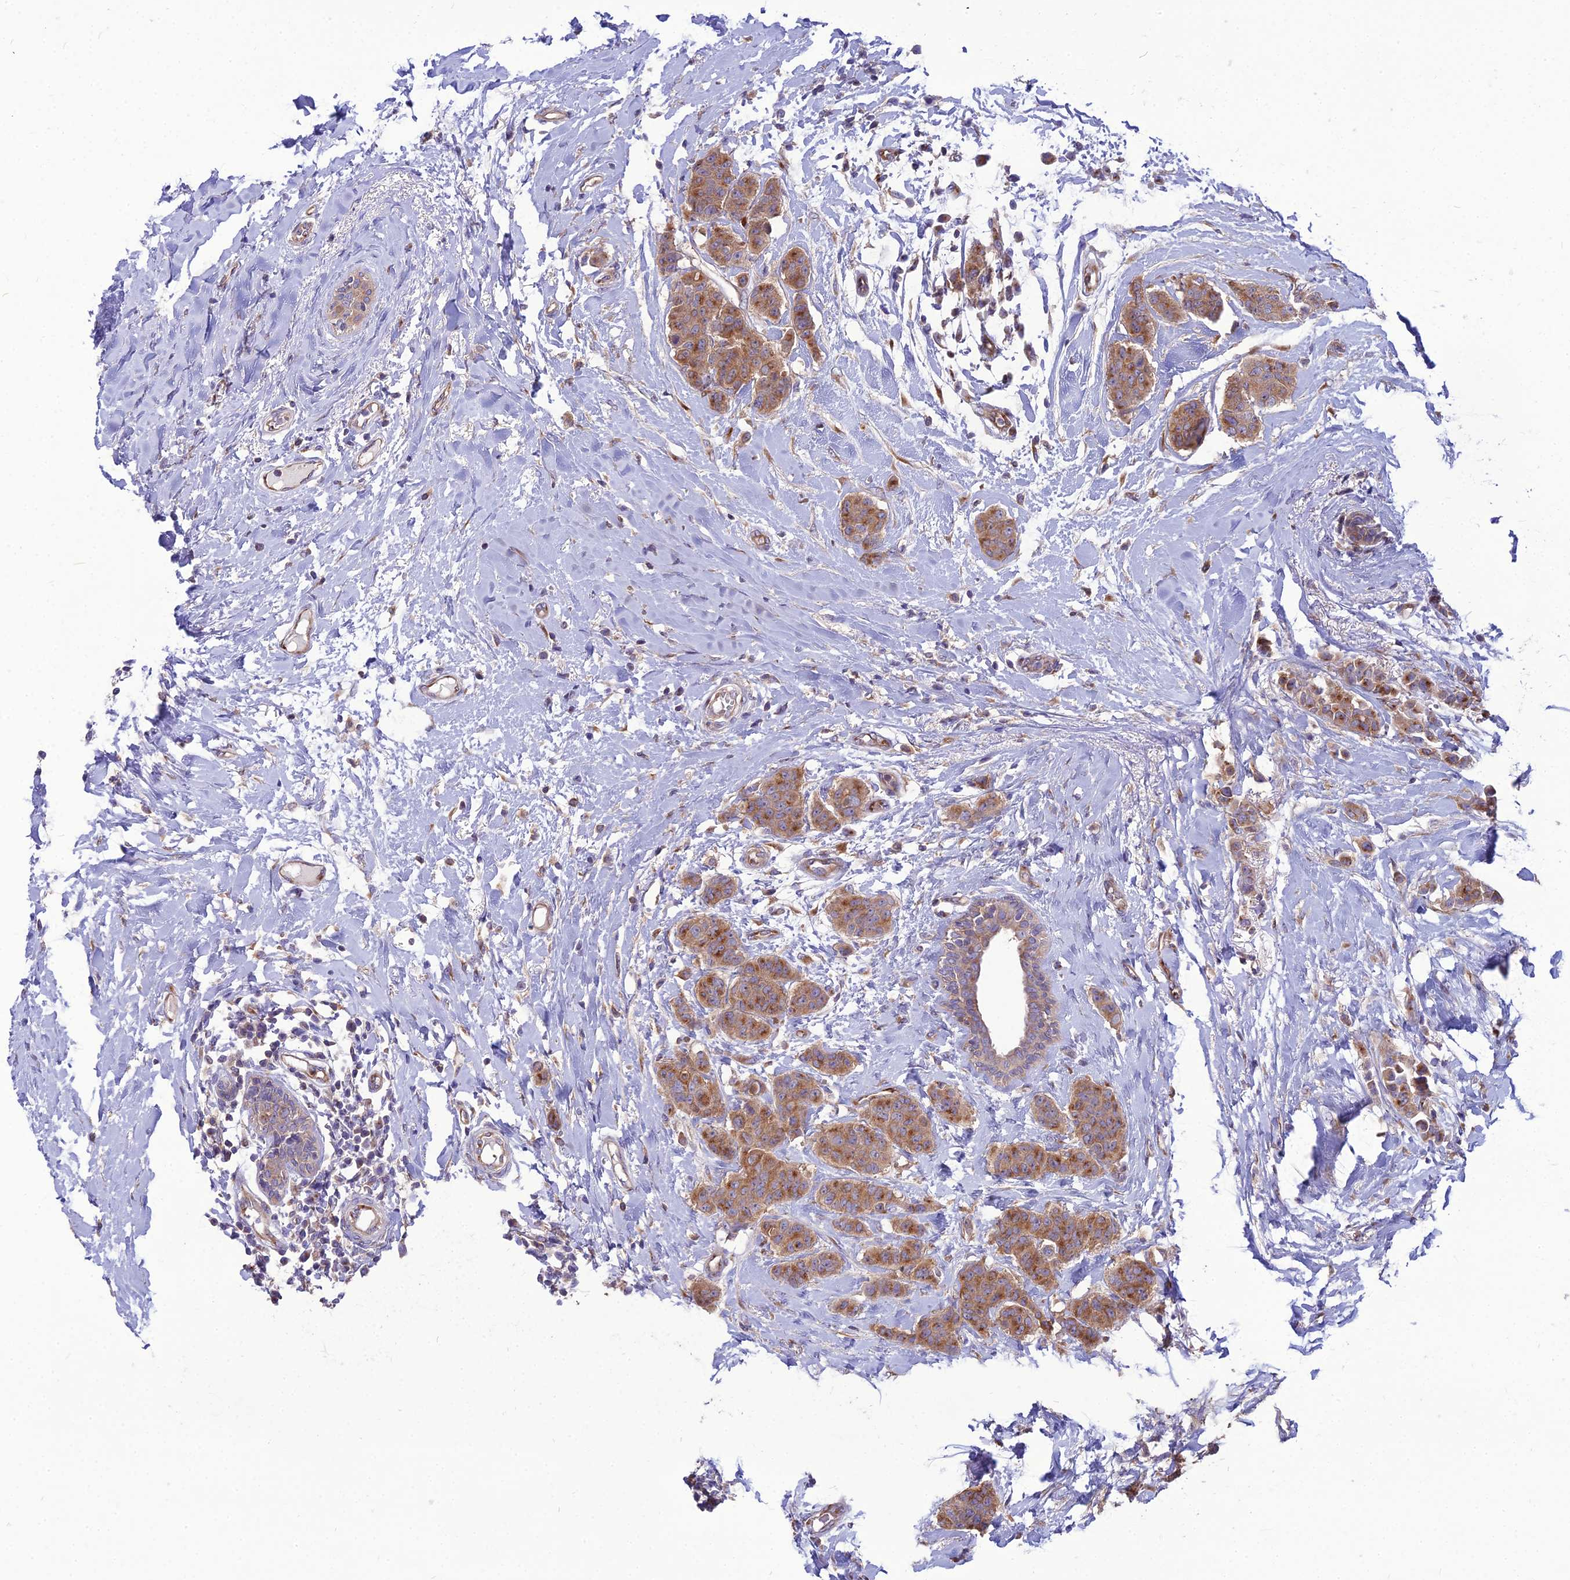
{"staining": {"intensity": "moderate", "quantity": ">75%", "location": "cytoplasmic/membranous"}, "tissue": "breast cancer", "cell_type": "Tumor cells", "image_type": "cancer", "snomed": [{"axis": "morphology", "description": "Duct carcinoma"}, {"axis": "topography", "description": "Breast"}], "caption": "An immunohistochemistry (IHC) histopathology image of tumor tissue is shown. Protein staining in brown shows moderate cytoplasmic/membranous positivity in breast invasive ductal carcinoma within tumor cells.", "gene": "SPRYD7", "patient": {"sex": "female", "age": 40}}